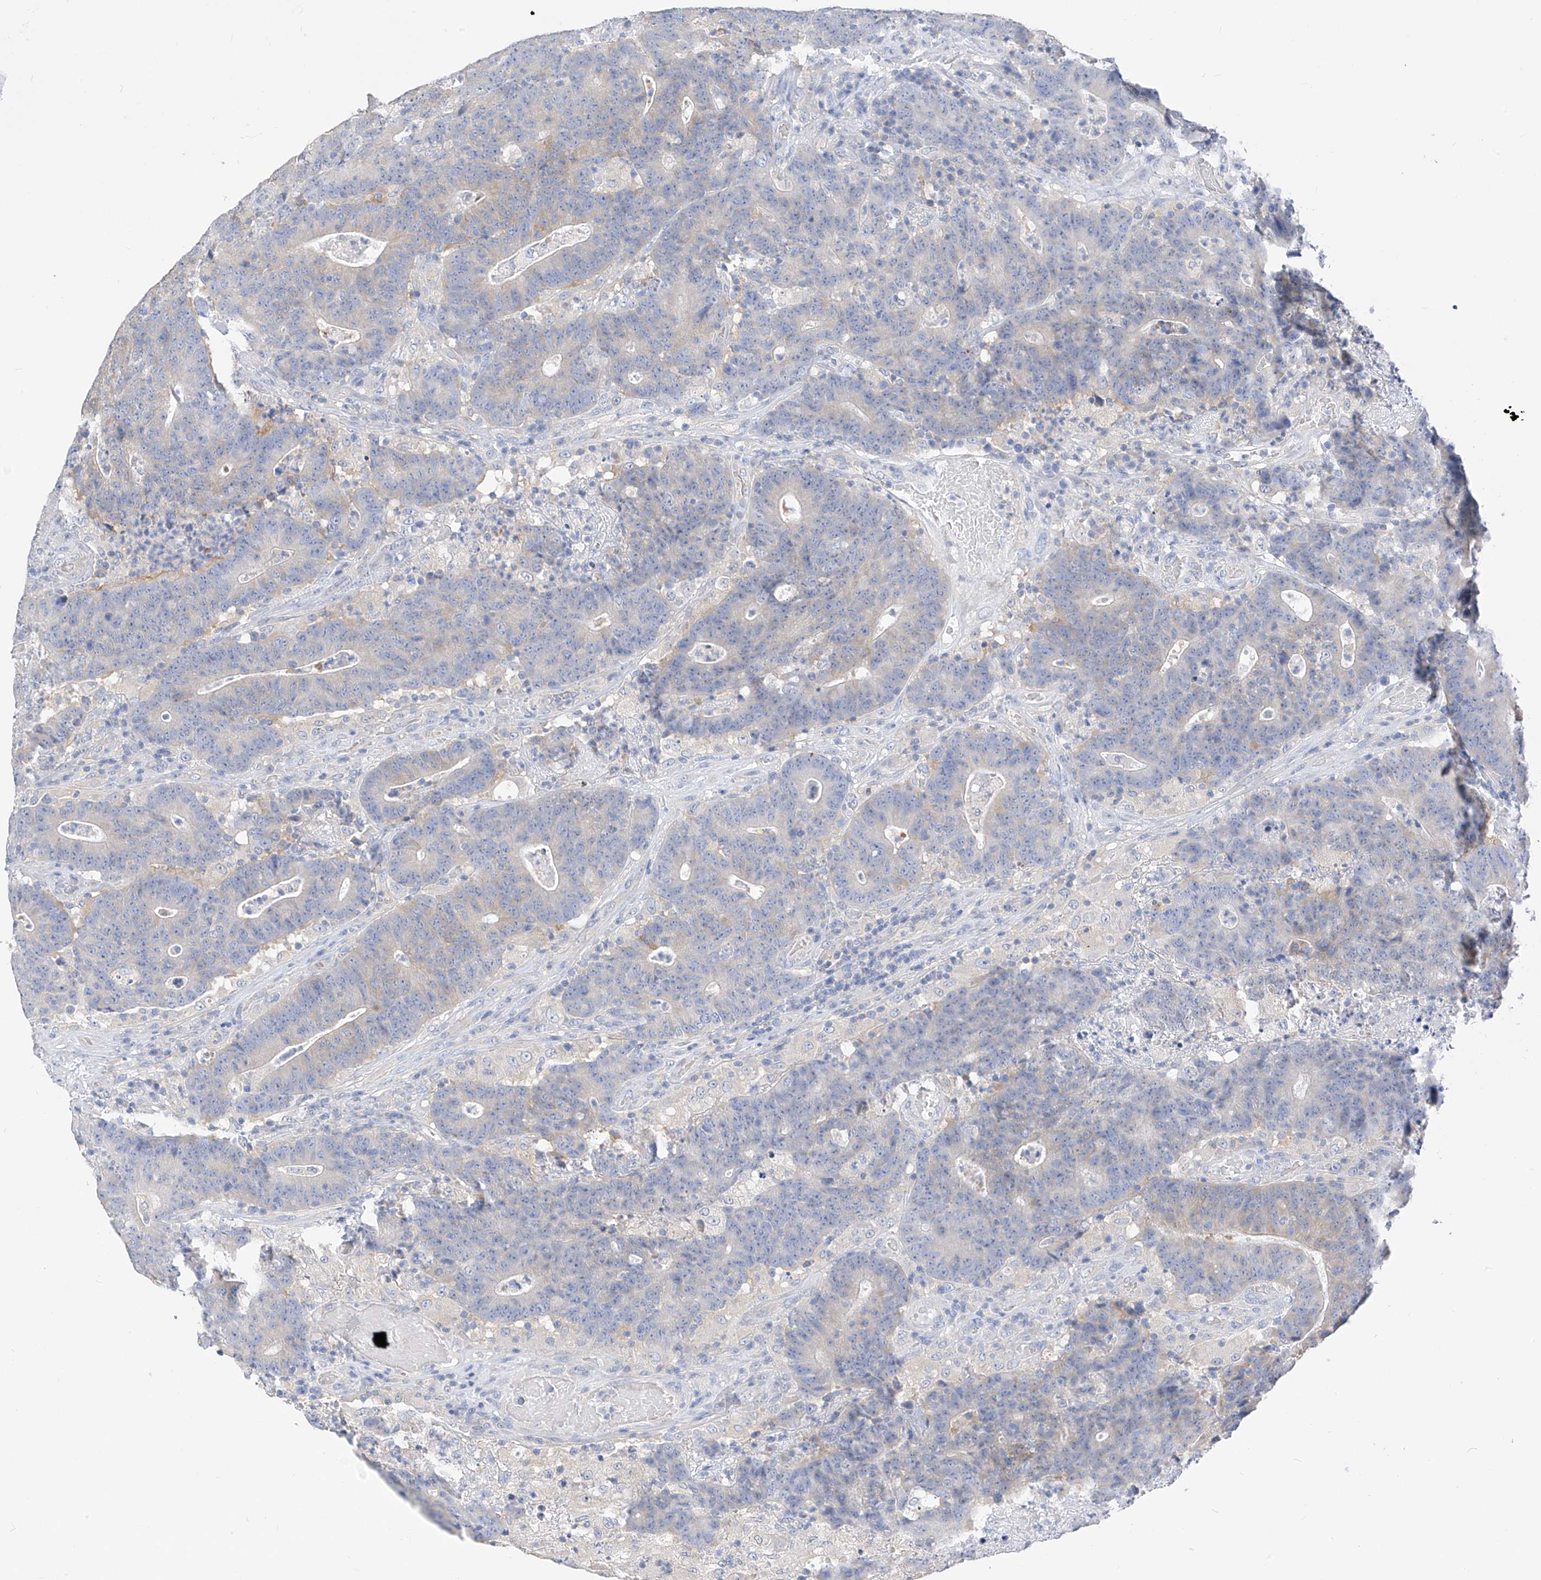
{"staining": {"intensity": "negative", "quantity": "none", "location": "none"}, "tissue": "colorectal cancer", "cell_type": "Tumor cells", "image_type": "cancer", "snomed": [{"axis": "morphology", "description": "Normal tissue, NOS"}, {"axis": "morphology", "description": "Adenocarcinoma, NOS"}, {"axis": "topography", "description": "Colon"}], "caption": "Colorectal cancer (adenocarcinoma) stained for a protein using immunohistochemistry shows no expression tumor cells.", "gene": "ZZEF1", "patient": {"sex": "female", "age": 75}}